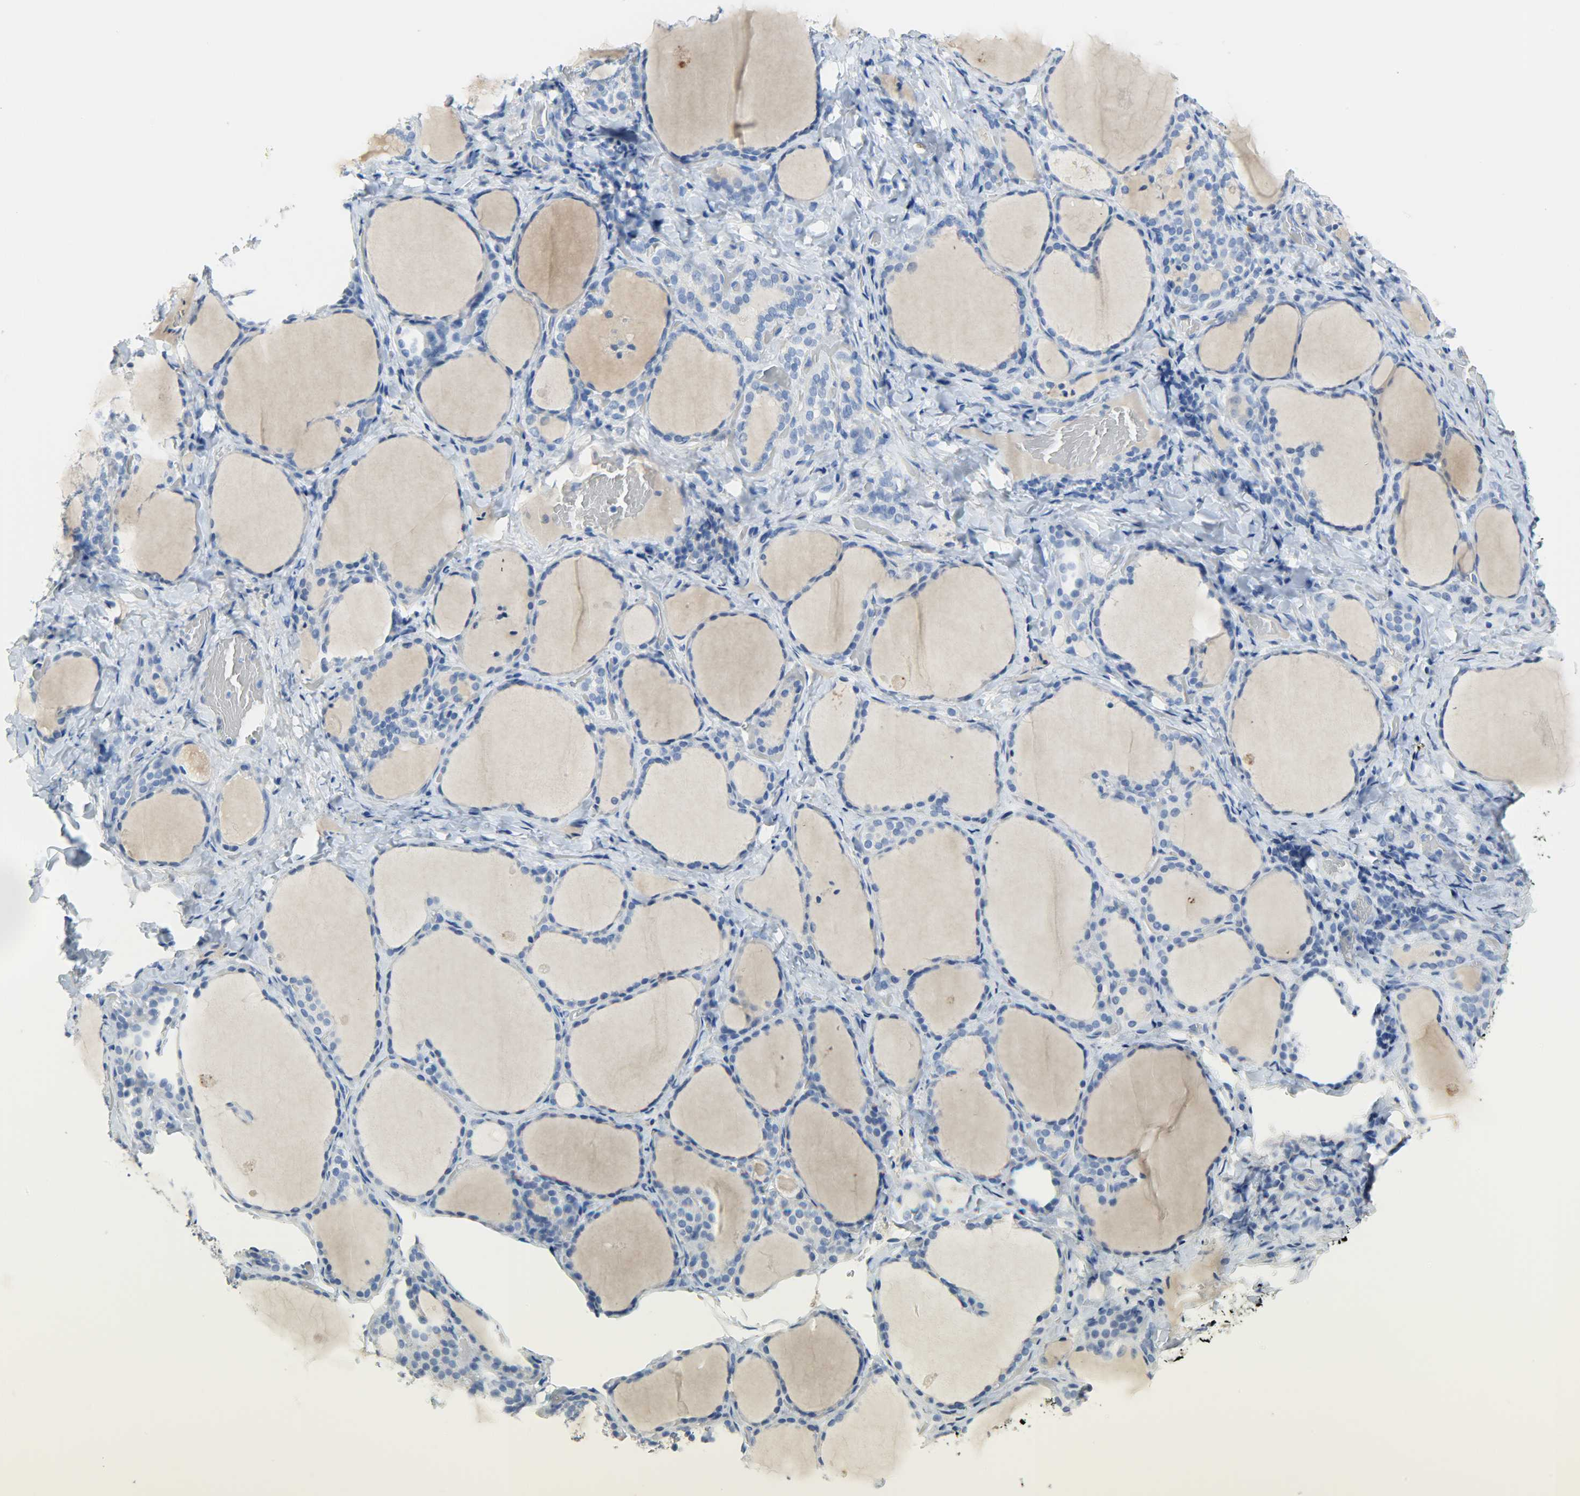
{"staining": {"intensity": "negative", "quantity": "none", "location": "none"}, "tissue": "thyroid gland", "cell_type": "Glandular cells", "image_type": "normal", "snomed": [{"axis": "morphology", "description": "Normal tissue, NOS"}, {"axis": "morphology", "description": "Papillary adenocarcinoma, NOS"}, {"axis": "topography", "description": "Thyroid gland"}], "caption": "Histopathology image shows no protein expression in glandular cells of normal thyroid gland. Nuclei are stained in blue.", "gene": "CRP", "patient": {"sex": "female", "age": 30}}